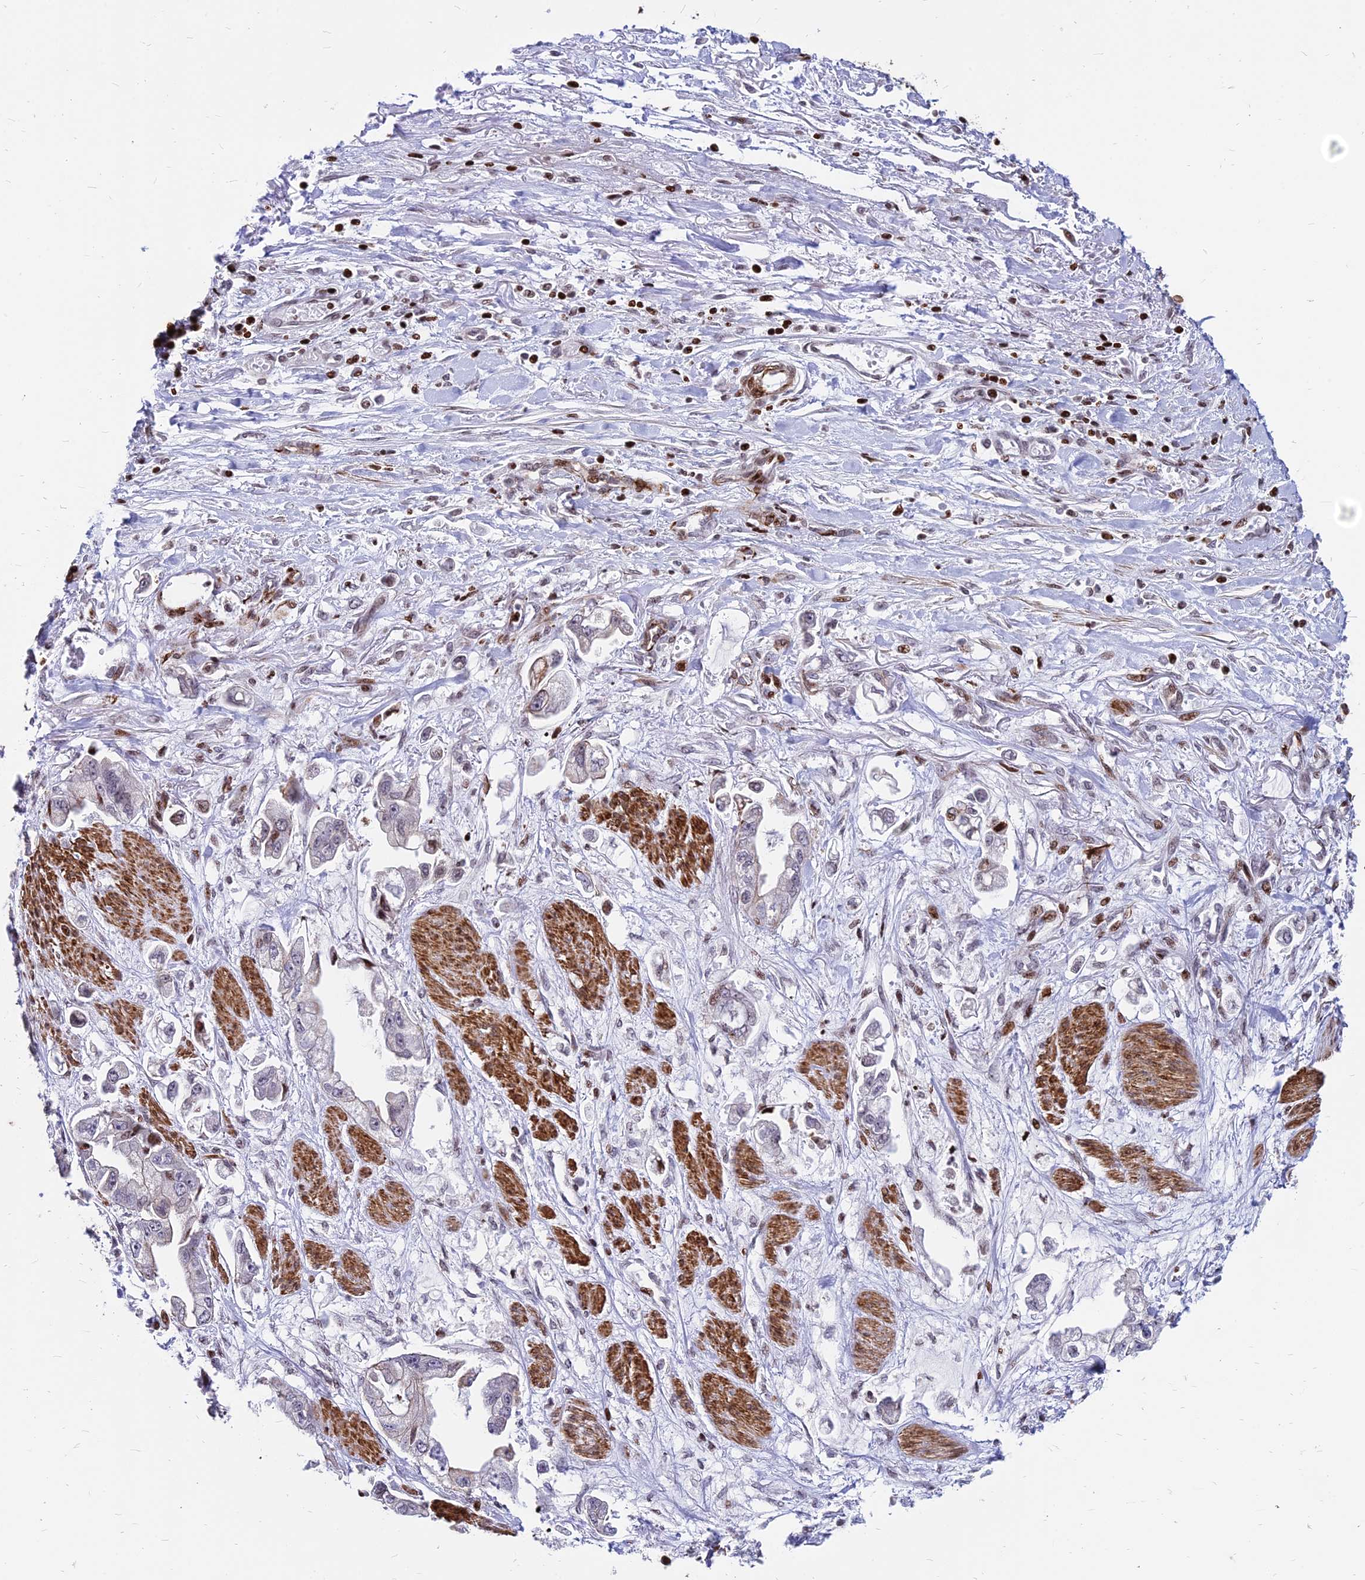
{"staining": {"intensity": "moderate", "quantity": "25%-75%", "location": "cytoplasmic/membranous,nuclear"}, "tissue": "stomach cancer", "cell_type": "Tumor cells", "image_type": "cancer", "snomed": [{"axis": "morphology", "description": "Adenocarcinoma, NOS"}, {"axis": "topography", "description": "Stomach"}], "caption": "A high-resolution histopathology image shows IHC staining of stomach adenocarcinoma, which displays moderate cytoplasmic/membranous and nuclear expression in approximately 25%-75% of tumor cells.", "gene": "NYAP2", "patient": {"sex": "male", "age": 62}}